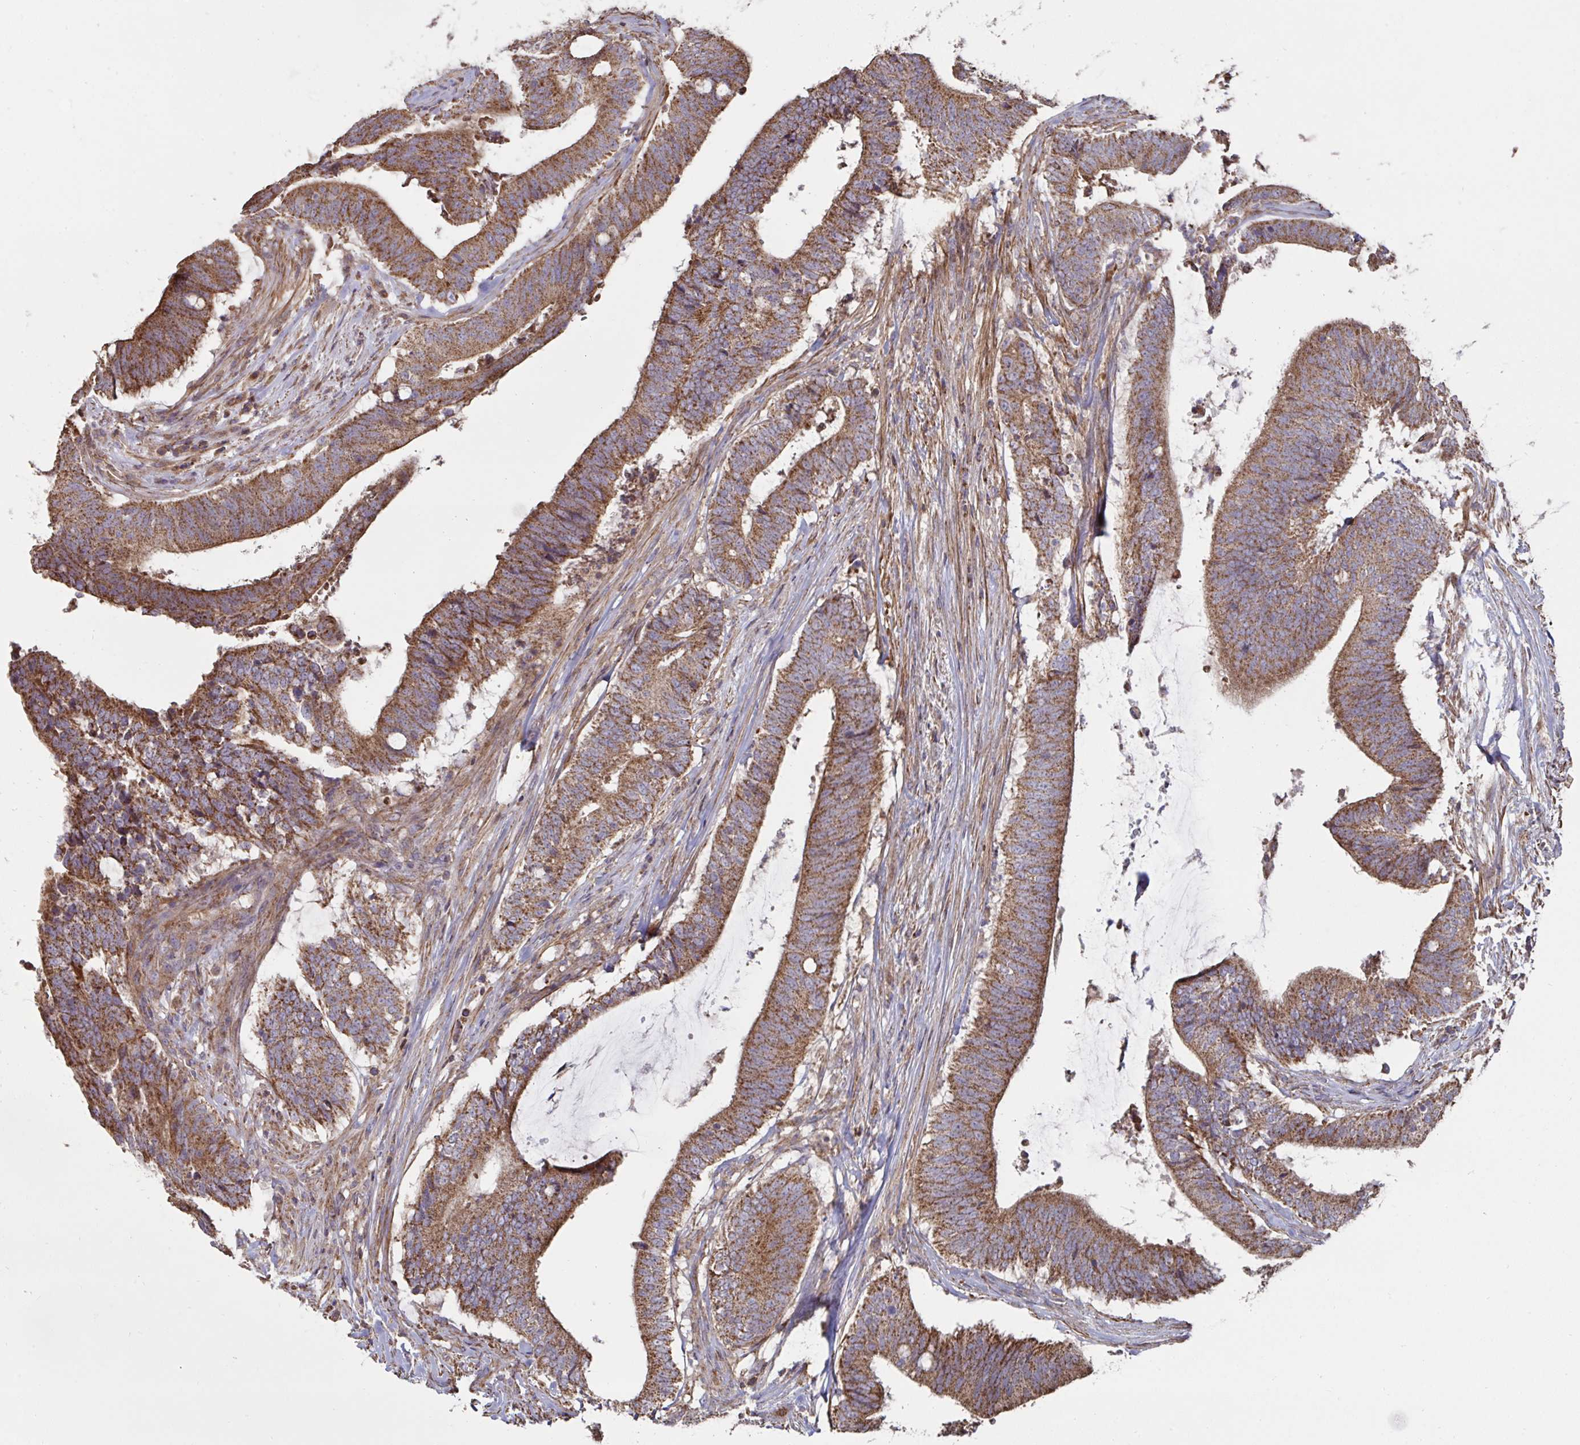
{"staining": {"intensity": "strong", "quantity": ">75%", "location": "cytoplasmic/membranous"}, "tissue": "colorectal cancer", "cell_type": "Tumor cells", "image_type": "cancer", "snomed": [{"axis": "morphology", "description": "Adenocarcinoma, NOS"}, {"axis": "topography", "description": "Colon"}], "caption": "Colorectal cancer was stained to show a protein in brown. There is high levels of strong cytoplasmic/membranous staining in approximately >75% of tumor cells. (Brightfield microscopy of DAB IHC at high magnification).", "gene": "DZANK1", "patient": {"sex": "female", "age": 43}}